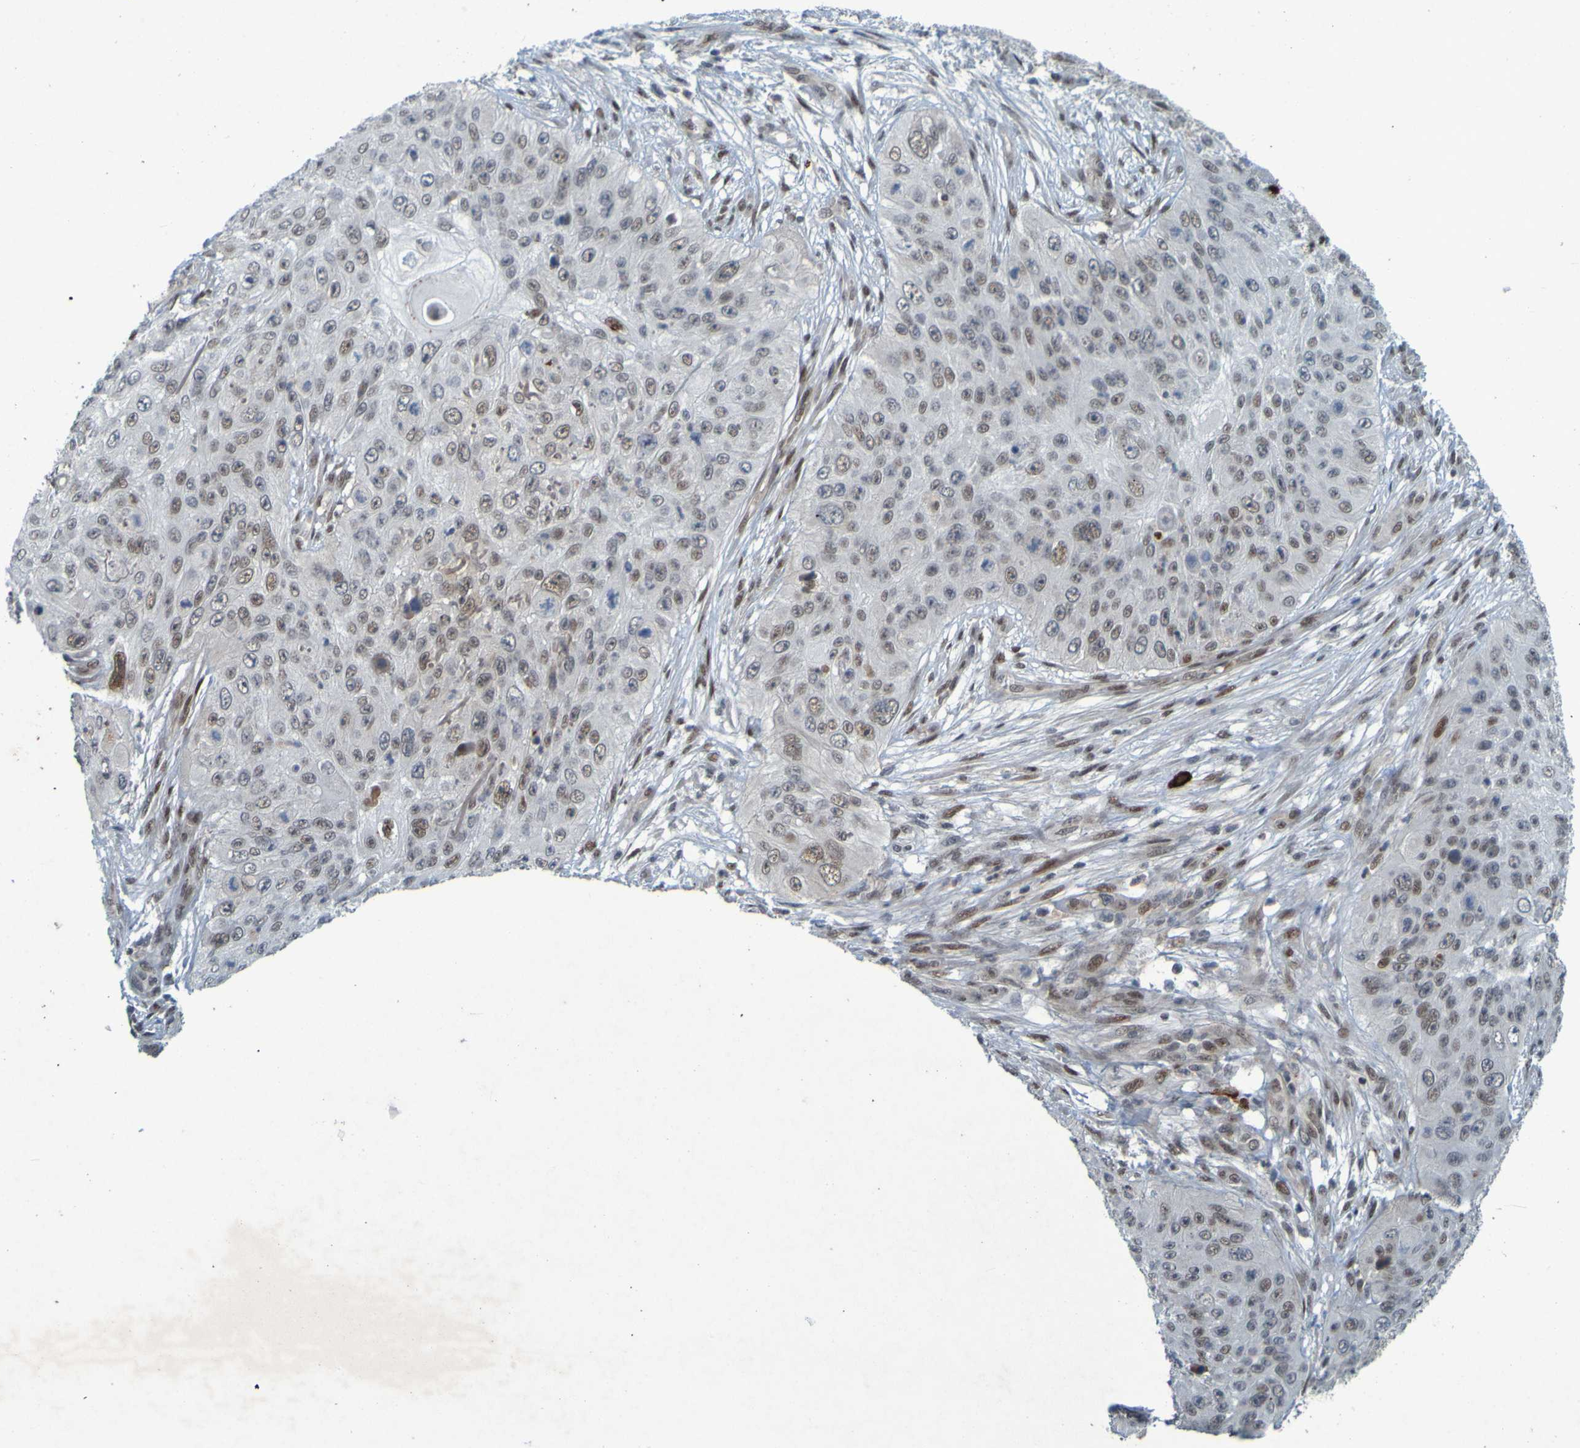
{"staining": {"intensity": "moderate", "quantity": "25%-75%", "location": "nuclear"}, "tissue": "skin cancer", "cell_type": "Tumor cells", "image_type": "cancer", "snomed": [{"axis": "morphology", "description": "Squamous cell carcinoma, NOS"}, {"axis": "topography", "description": "Skin"}], "caption": "Squamous cell carcinoma (skin) stained with a protein marker displays moderate staining in tumor cells.", "gene": "MCPH1", "patient": {"sex": "female", "age": 80}}